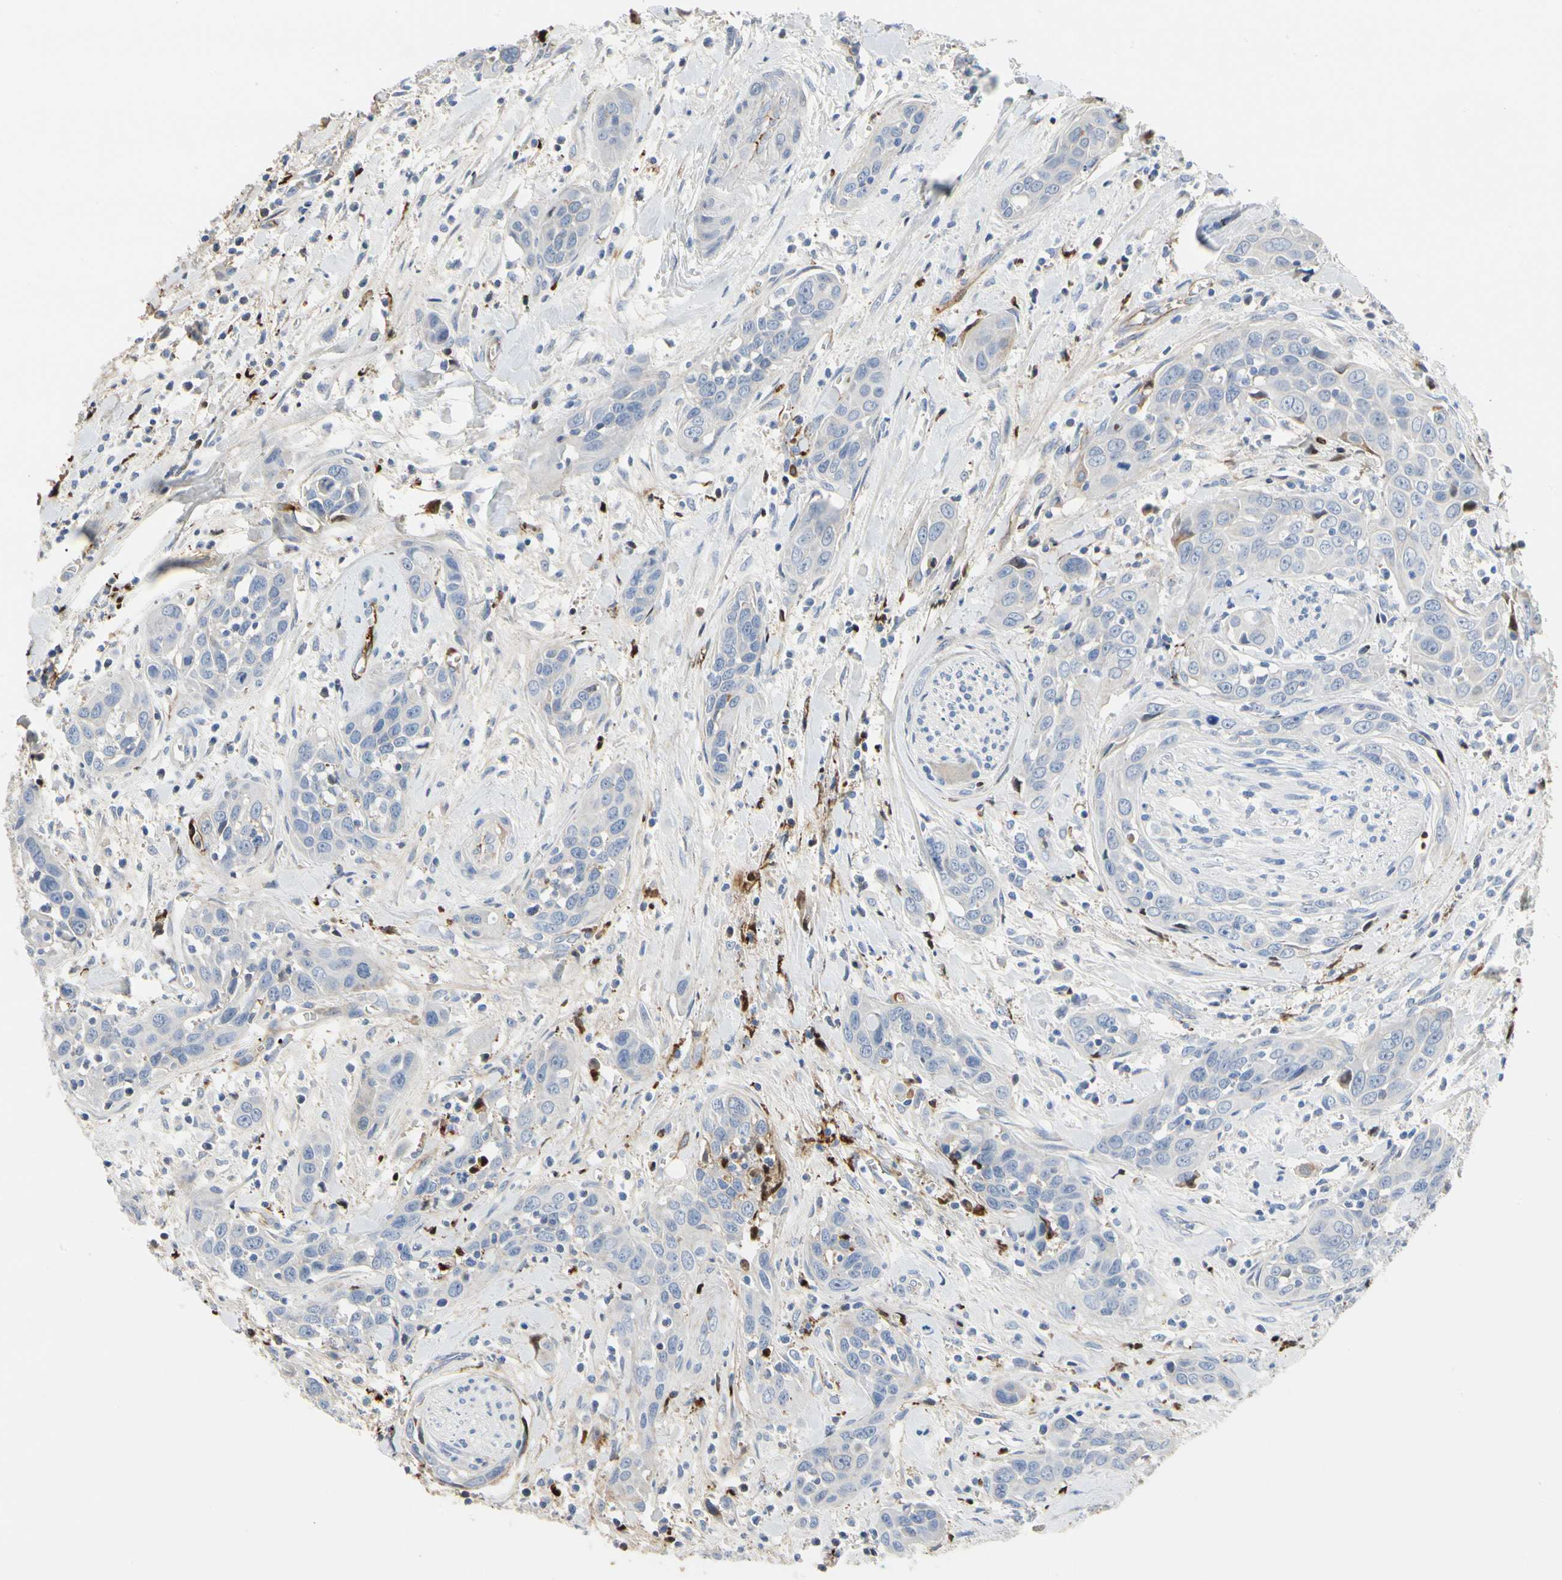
{"staining": {"intensity": "negative", "quantity": "none", "location": "none"}, "tissue": "head and neck cancer", "cell_type": "Tumor cells", "image_type": "cancer", "snomed": [{"axis": "morphology", "description": "Squamous cell carcinoma, NOS"}, {"axis": "topography", "description": "Oral tissue"}, {"axis": "topography", "description": "Head-Neck"}], "caption": "This is an immunohistochemistry (IHC) photomicrograph of human head and neck cancer (squamous cell carcinoma). There is no staining in tumor cells.", "gene": "FGB", "patient": {"sex": "female", "age": 50}}